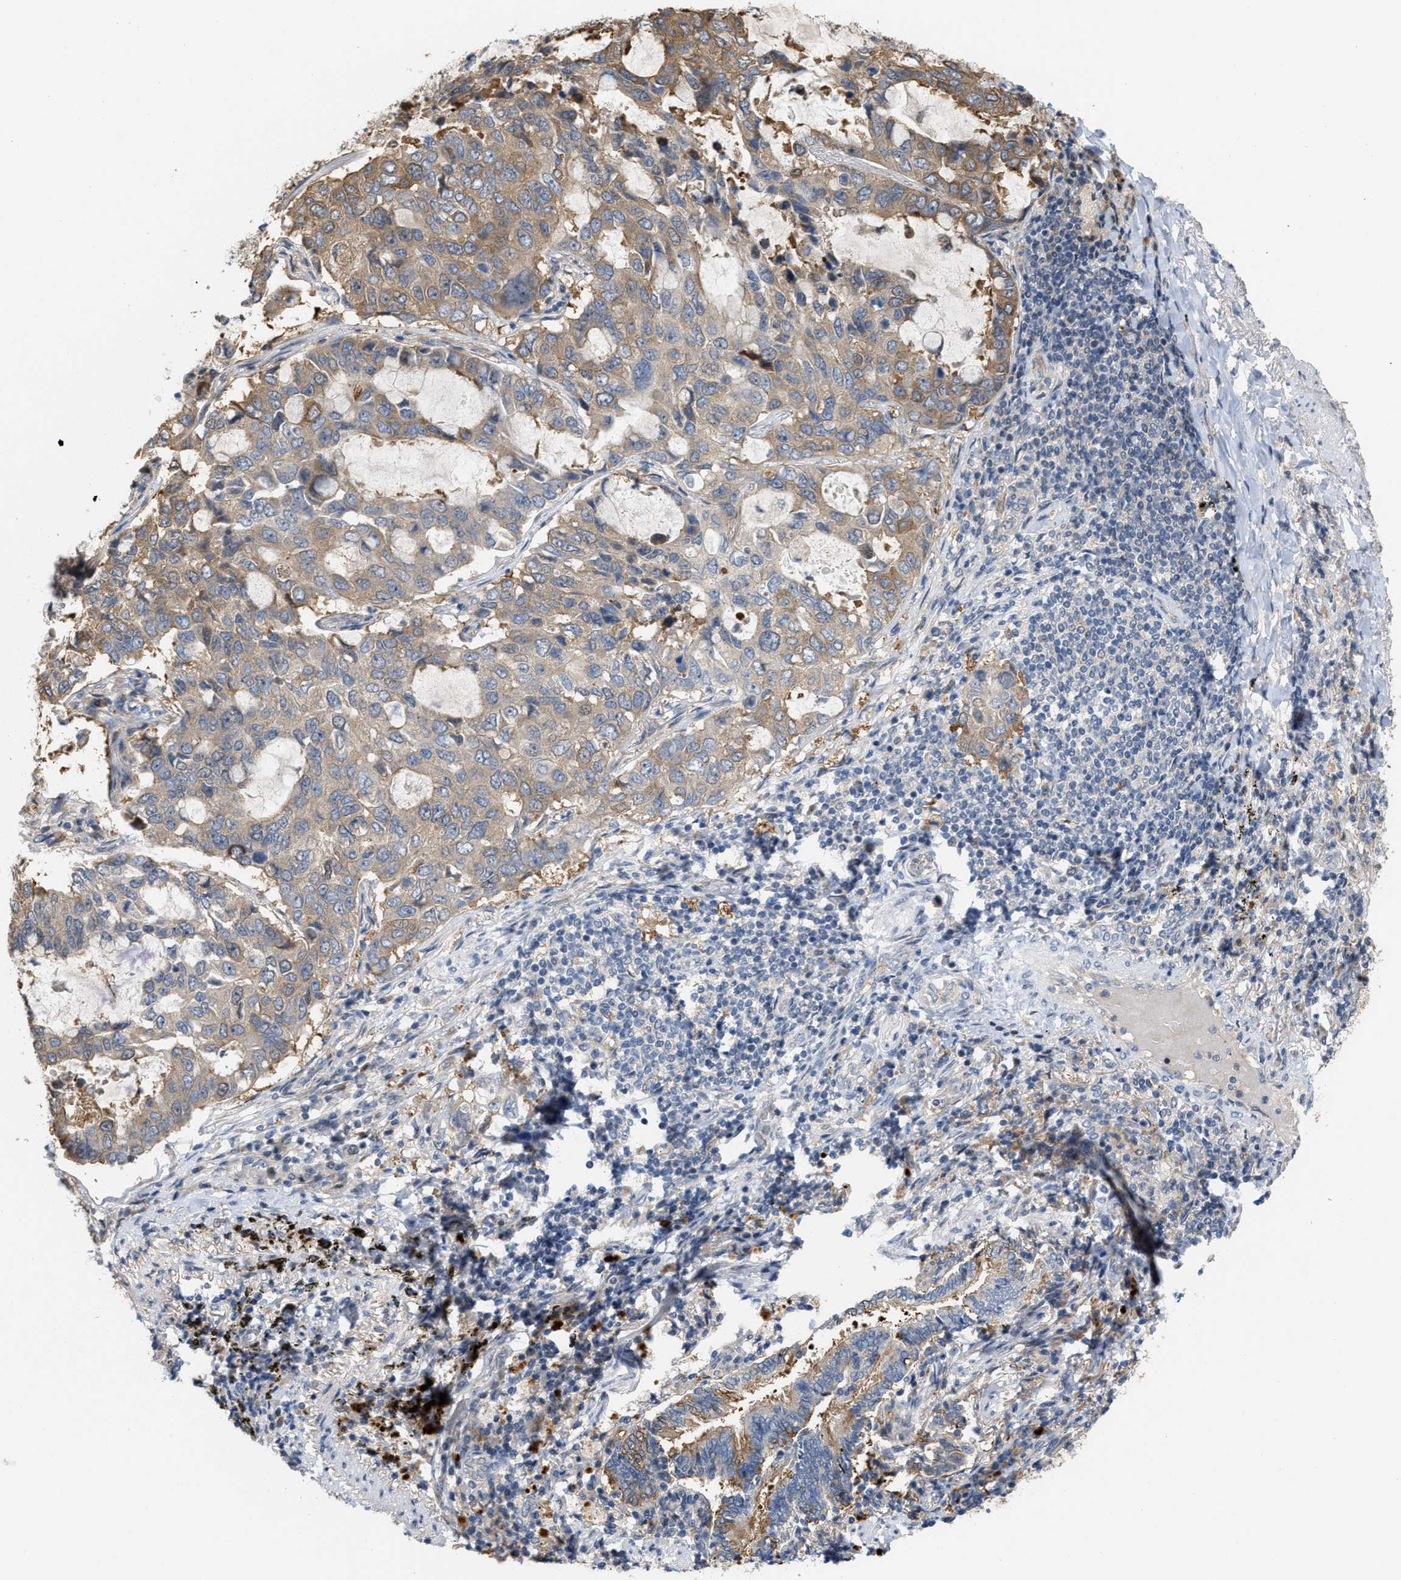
{"staining": {"intensity": "moderate", "quantity": "25%-75%", "location": "cytoplasmic/membranous"}, "tissue": "lung cancer", "cell_type": "Tumor cells", "image_type": "cancer", "snomed": [{"axis": "morphology", "description": "Adenocarcinoma, NOS"}, {"axis": "topography", "description": "Lung"}], "caption": "Brown immunohistochemical staining in human lung cancer (adenocarcinoma) reveals moderate cytoplasmic/membranous positivity in about 25%-75% of tumor cells. The protein of interest is shown in brown color, while the nuclei are stained blue.", "gene": "CSNK1A1", "patient": {"sex": "male", "age": 64}}